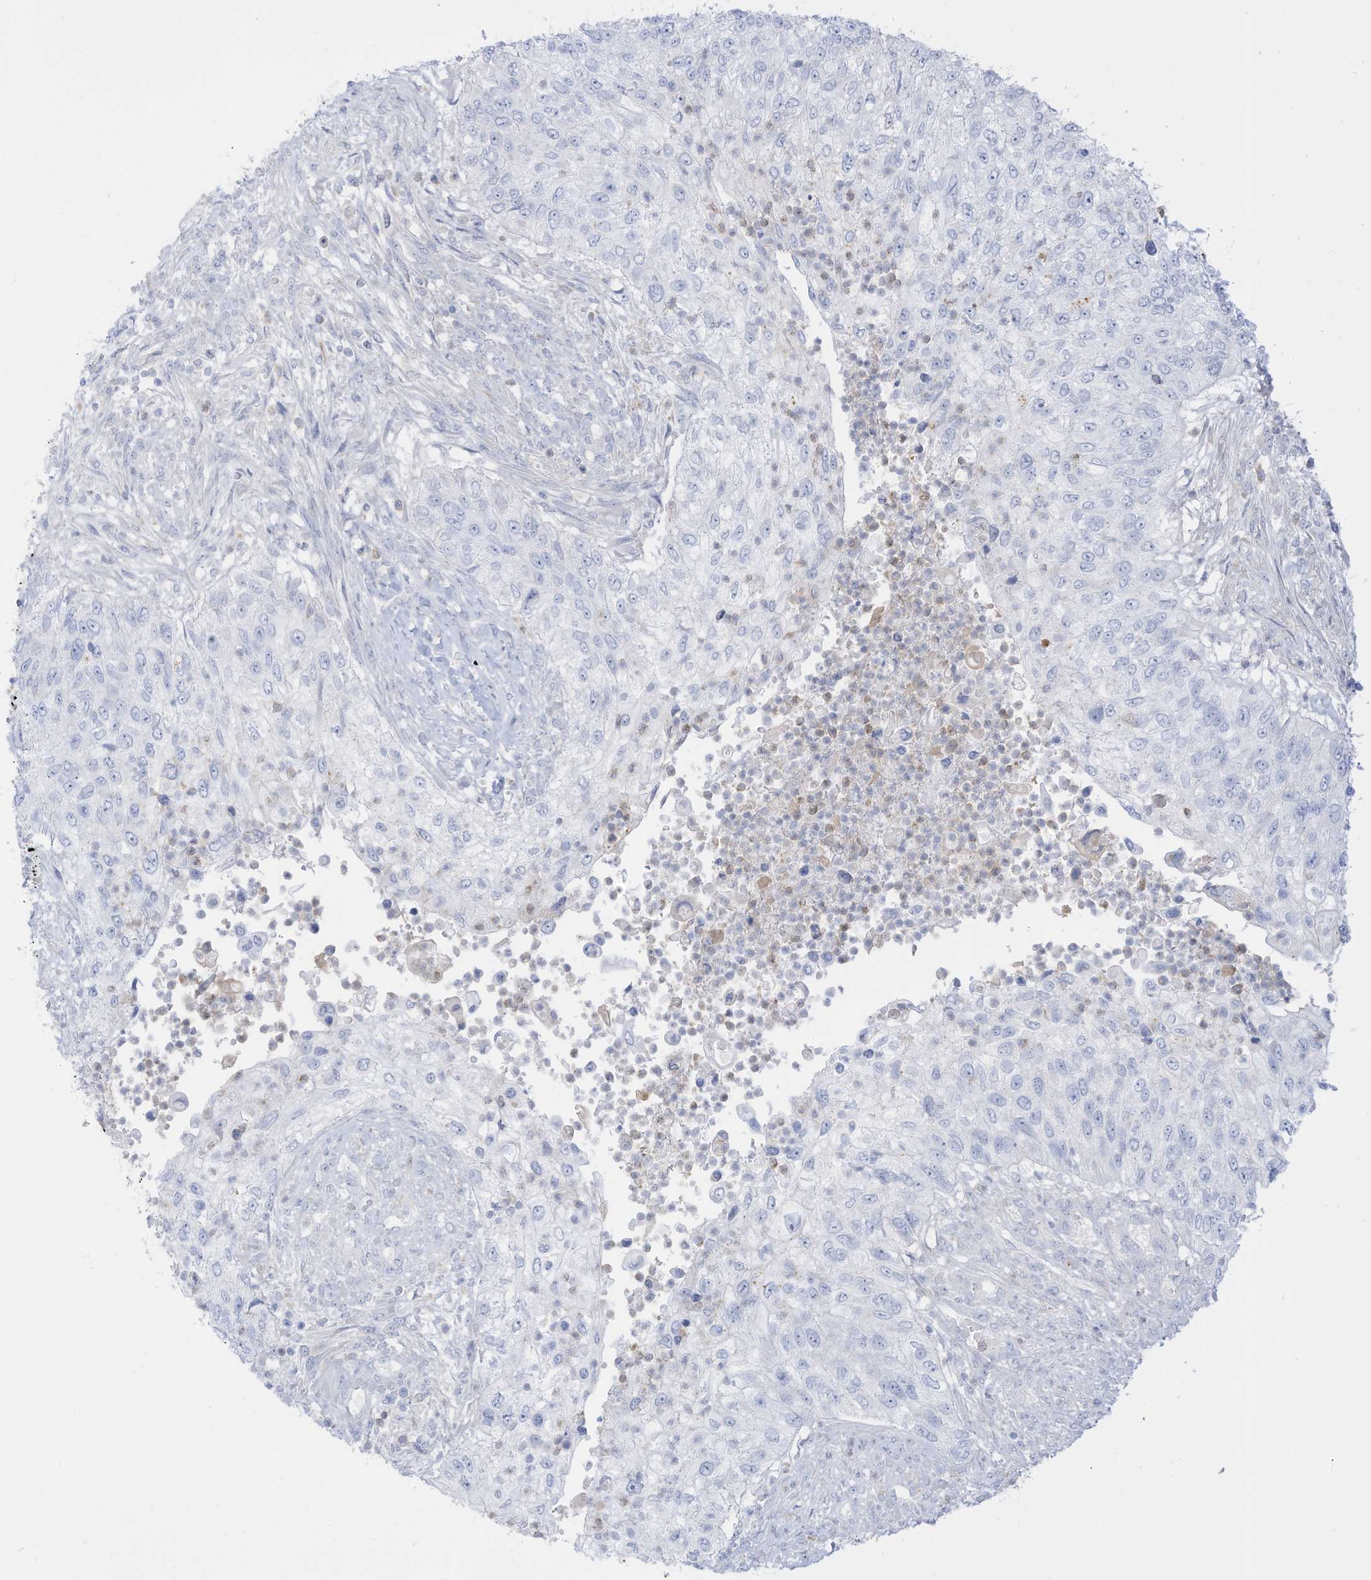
{"staining": {"intensity": "negative", "quantity": "none", "location": "none"}, "tissue": "urothelial cancer", "cell_type": "Tumor cells", "image_type": "cancer", "snomed": [{"axis": "morphology", "description": "Urothelial carcinoma, High grade"}, {"axis": "topography", "description": "Urinary bladder"}], "caption": "IHC image of neoplastic tissue: human urothelial carcinoma (high-grade) stained with DAB displays no significant protein staining in tumor cells.", "gene": "HSD17B13", "patient": {"sex": "female", "age": 60}}